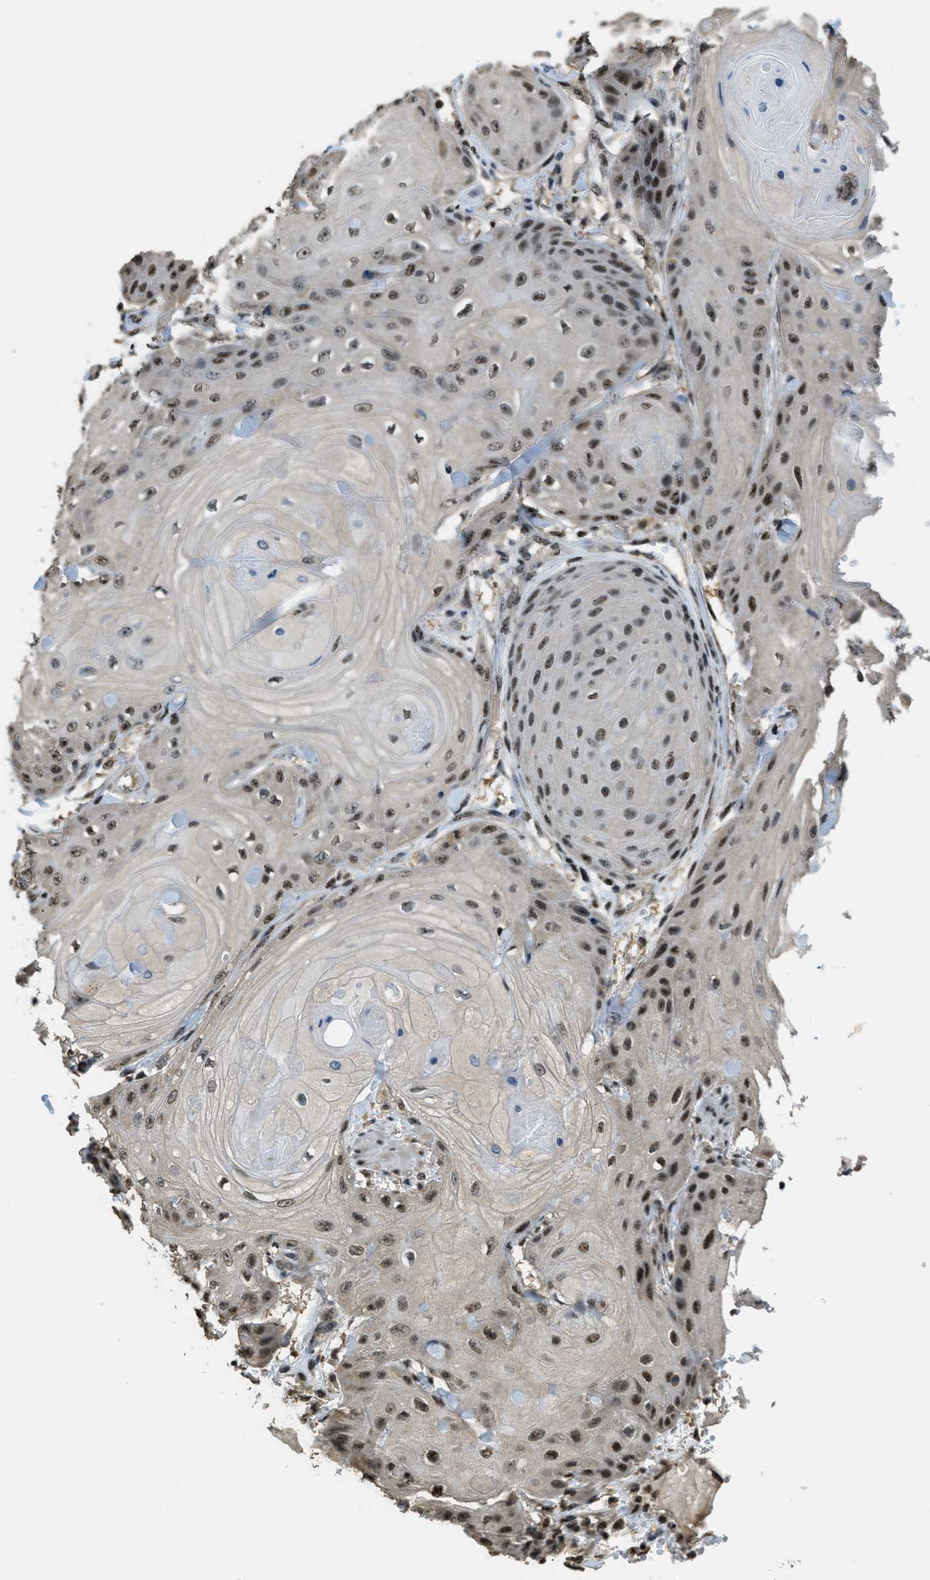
{"staining": {"intensity": "strong", "quantity": ">75%", "location": "nuclear"}, "tissue": "skin cancer", "cell_type": "Tumor cells", "image_type": "cancer", "snomed": [{"axis": "morphology", "description": "Squamous cell carcinoma, NOS"}, {"axis": "topography", "description": "Skin"}], "caption": "DAB (3,3'-diaminobenzidine) immunohistochemical staining of human skin squamous cell carcinoma exhibits strong nuclear protein positivity in approximately >75% of tumor cells. The staining is performed using DAB (3,3'-diaminobenzidine) brown chromogen to label protein expression. The nuclei are counter-stained blue using hematoxylin.", "gene": "SP100", "patient": {"sex": "male", "age": 74}}